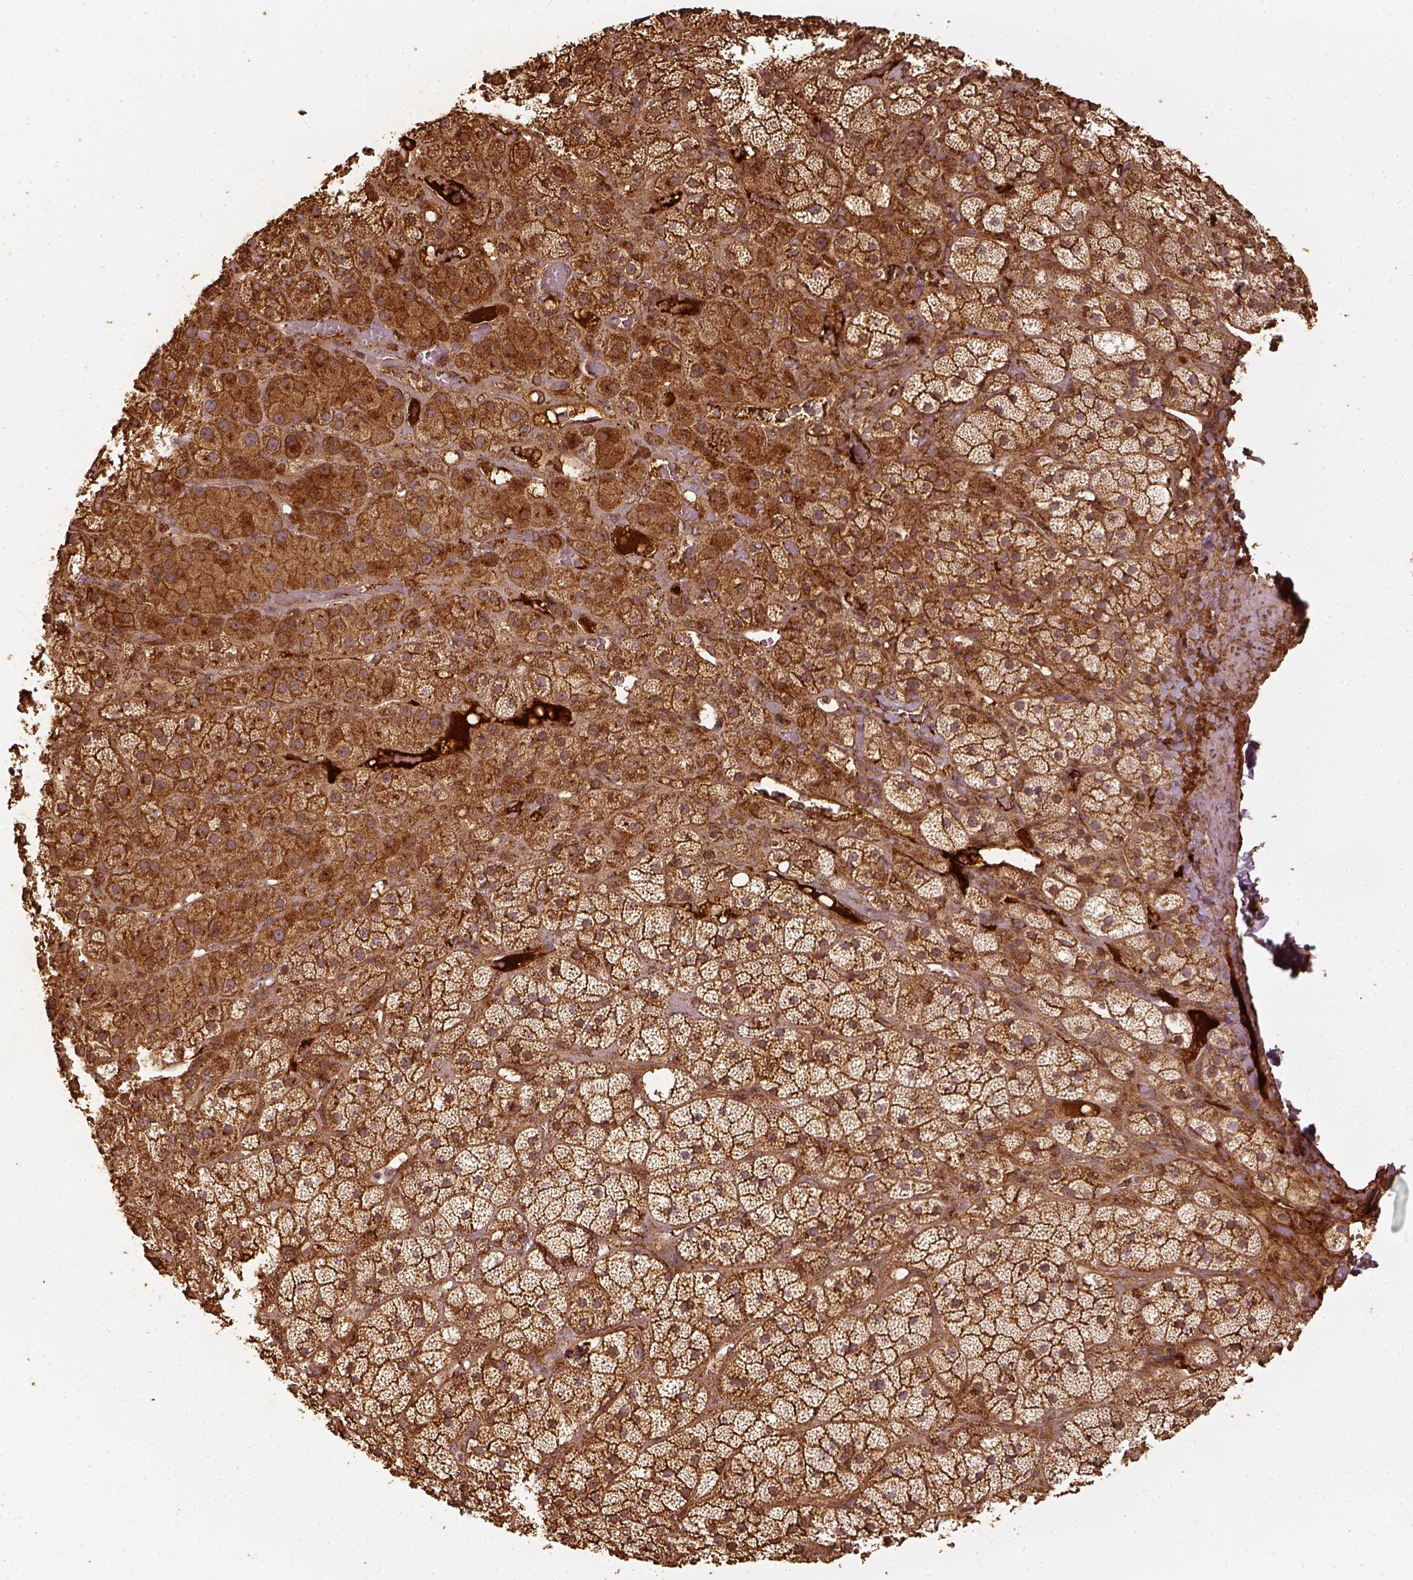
{"staining": {"intensity": "strong", "quantity": ">75%", "location": "cytoplasmic/membranous"}, "tissue": "adrenal gland", "cell_type": "Glandular cells", "image_type": "normal", "snomed": [{"axis": "morphology", "description": "Normal tissue, NOS"}, {"axis": "topography", "description": "Adrenal gland"}], "caption": "DAB immunohistochemical staining of unremarkable human adrenal gland demonstrates strong cytoplasmic/membranous protein positivity in about >75% of glandular cells.", "gene": "VEGFA", "patient": {"sex": "male", "age": 57}}